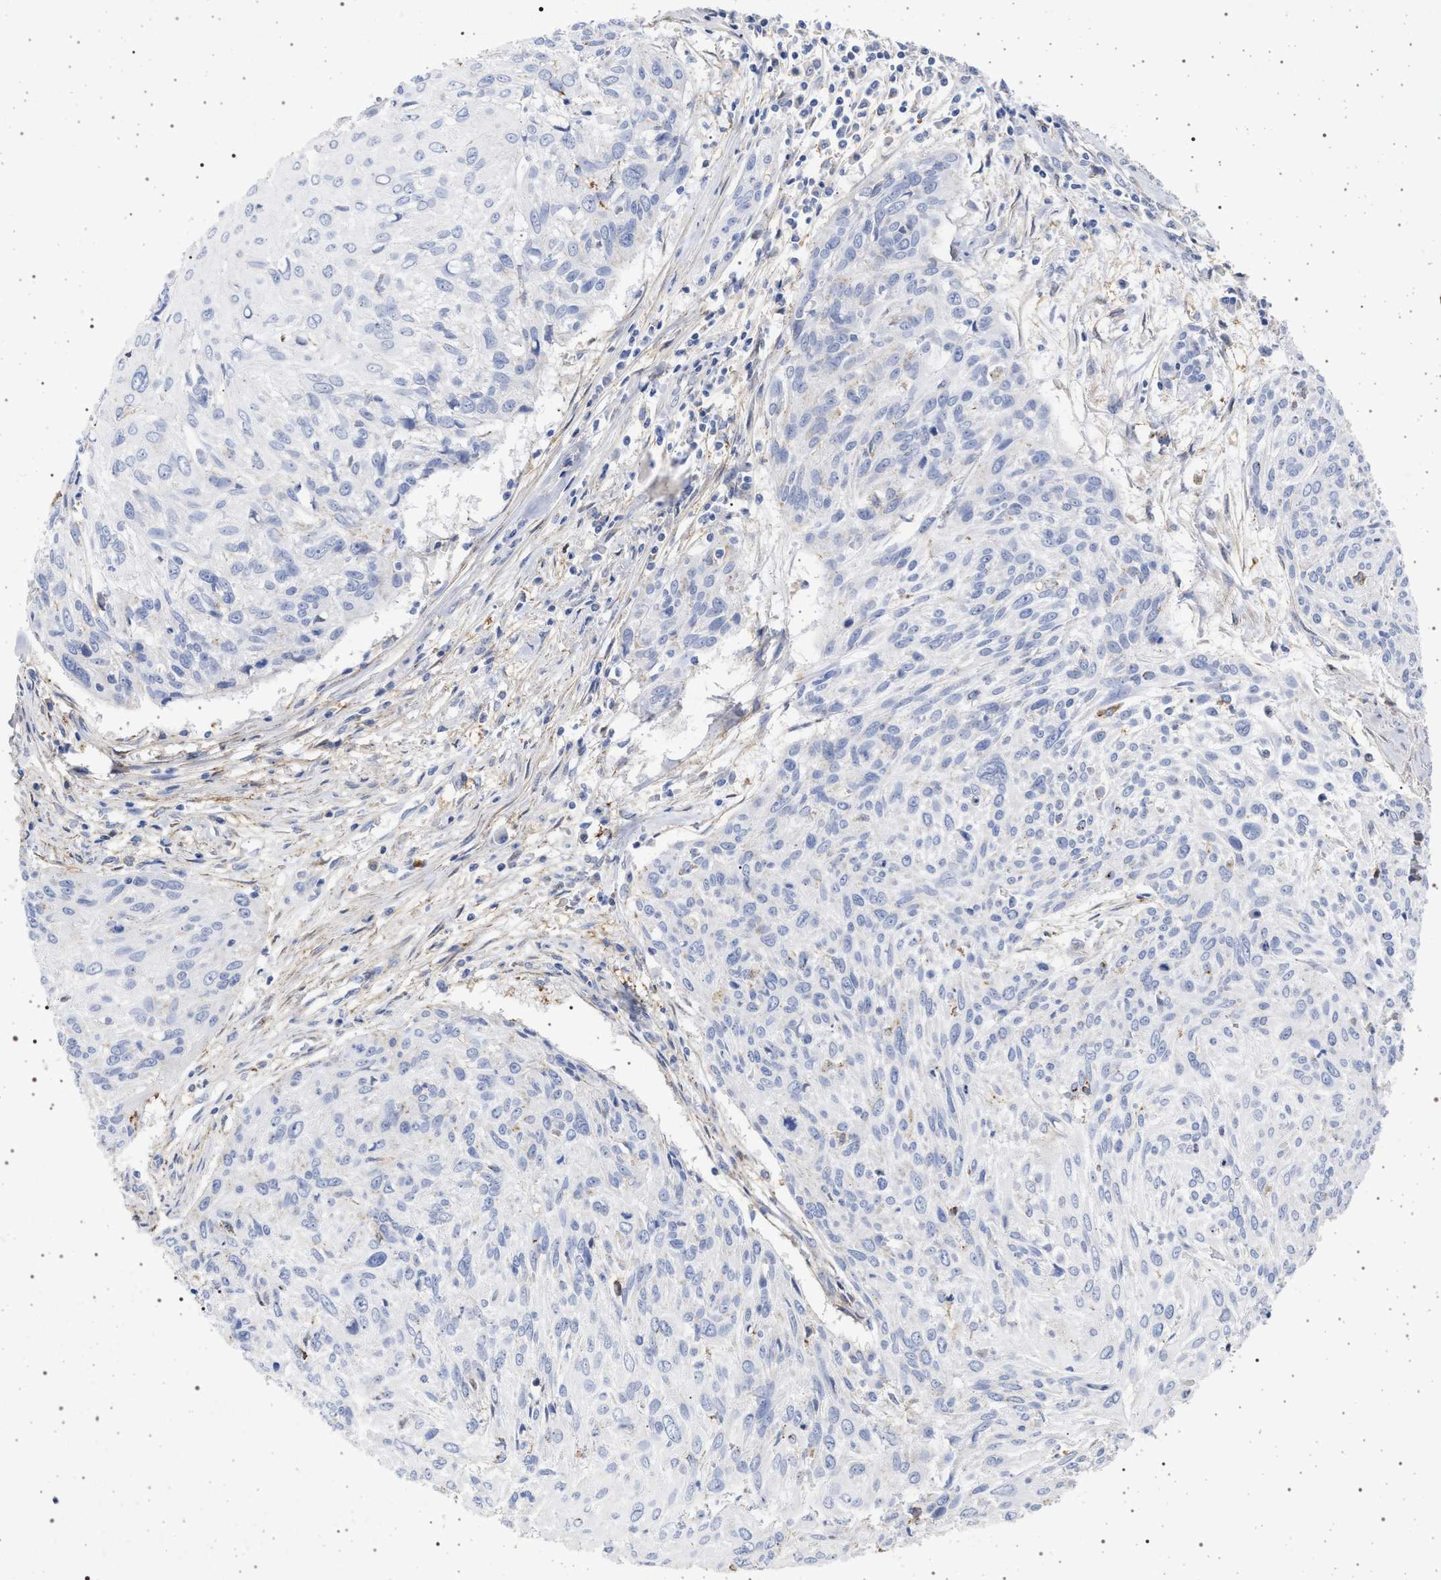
{"staining": {"intensity": "negative", "quantity": "none", "location": "none"}, "tissue": "cervical cancer", "cell_type": "Tumor cells", "image_type": "cancer", "snomed": [{"axis": "morphology", "description": "Squamous cell carcinoma, NOS"}, {"axis": "topography", "description": "Cervix"}], "caption": "There is no significant staining in tumor cells of cervical cancer (squamous cell carcinoma).", "gene": "PLG", "patient": {"sex": "female", "age": 51}}